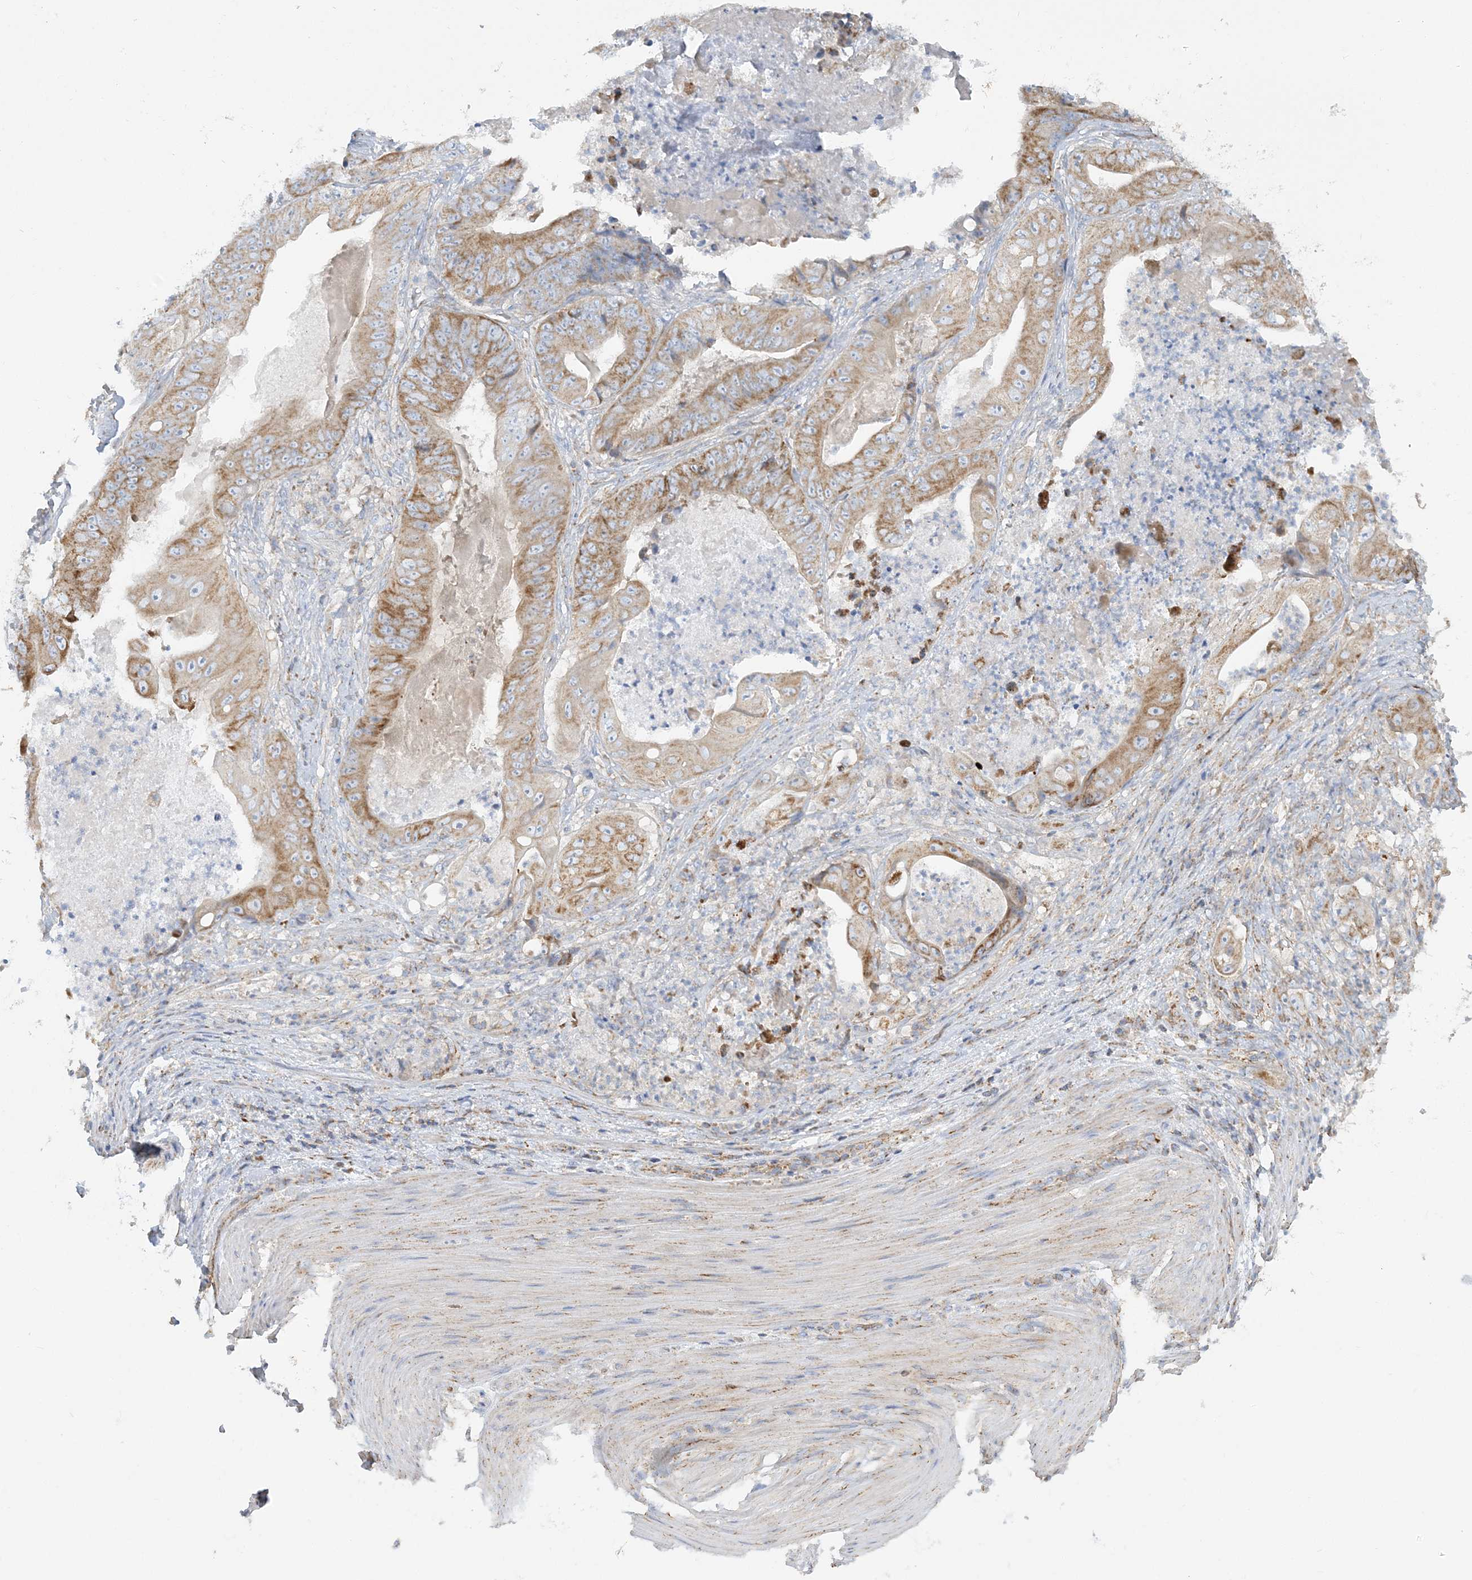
{"staining": {"intensity": "moderate", "quantity": ">75%", "location": "cytoplasmic/membranous"}, "tissue": "stomach cancer", "cell_type": "Tumor cells", "image_type": "cancer", "snomed": [{"axis": "morphology", "description": "Adenocarcinoma, NOS"}, {"axis": "topography", "description": "Stomach"}], "caption": "Immunohistochemistry of adenocarcinoma (stomach) exhibits medium levels of moderate cytoplasmic/membranous positivity in approximately >75% of tumor cells.", "gene": "TBC1D14", "patient": {"sex": "female", "age": 73}}